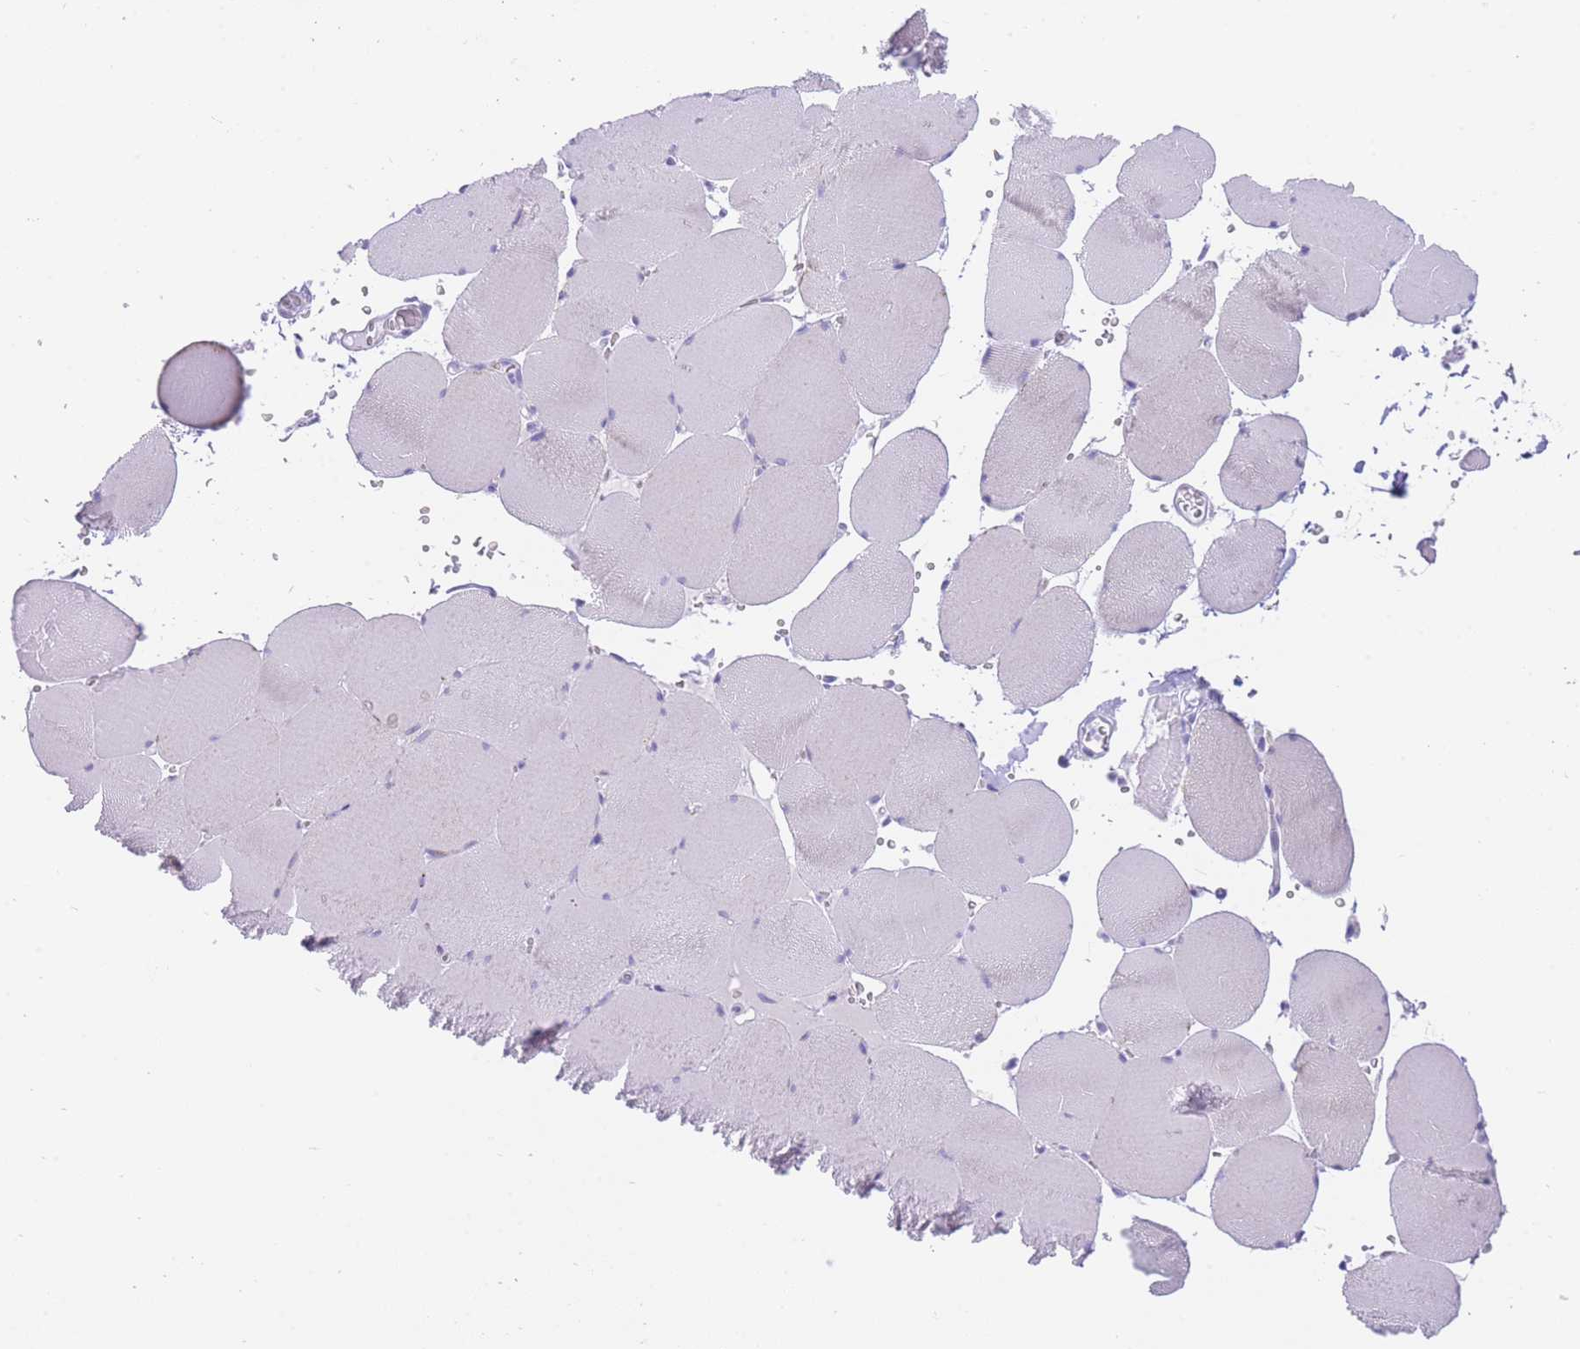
{"staining": {"intensity": "moderate", "quantity": "<25%", "location": "cytoplasmic/membranous"}, "tissue": "skeletal muscle", "cell_type": "Myocytes", "image_type": "normal", "snomed": [{"axis": "morphology", "description": "Normal tissue, NOS"}, {"axis": "topography", "description": "Skeletal muscle"}, {"axis": "topography", "description": "Head-Neck"}], "caption": "Brown immunohistochemical staining in normal human skeletal muscle demonstrates moderate cytoplasmic/membranous expression in about <25% of myocytes.", "gene": "QTRT1", "patient": {"sex": "male", "age": 66}}